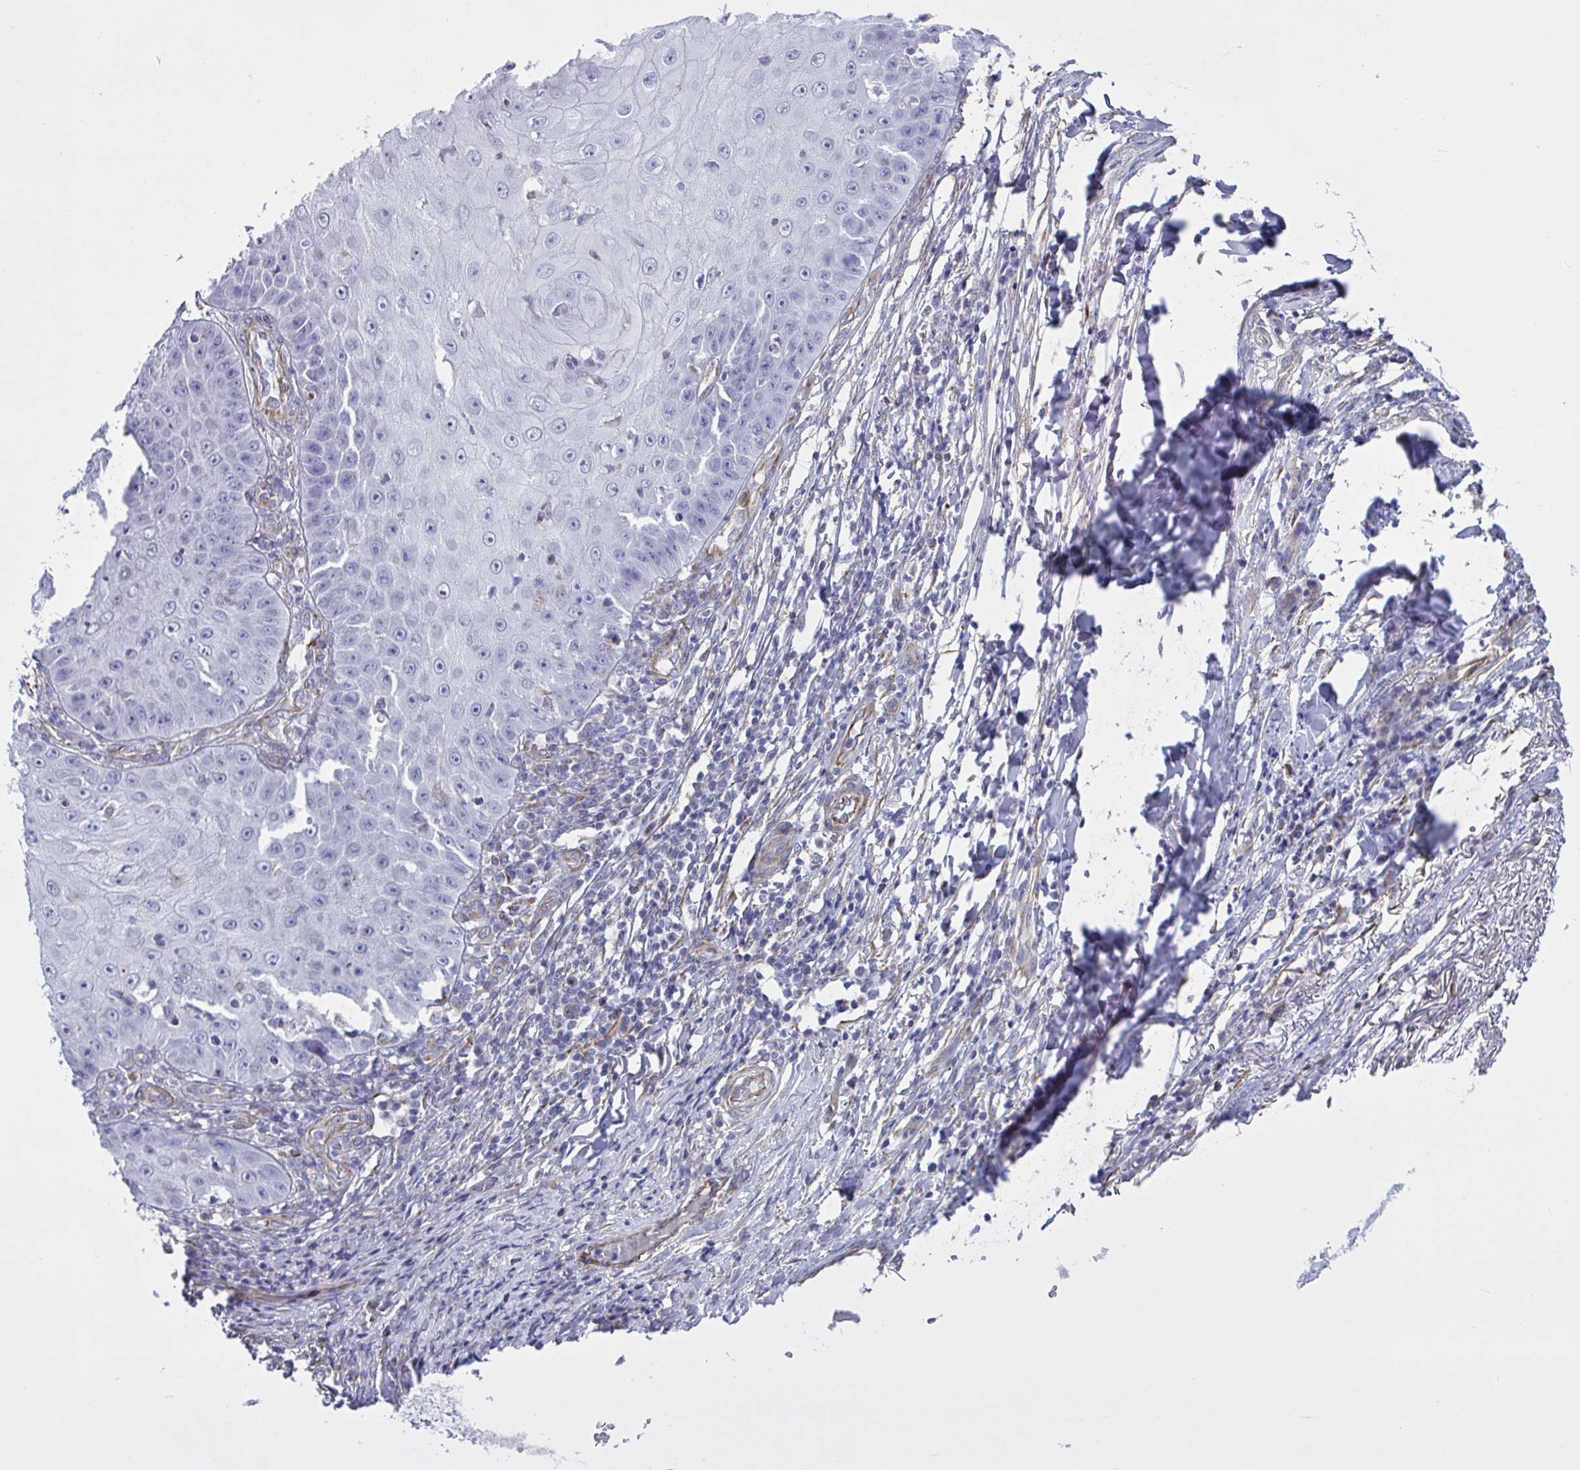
{"staining": {"intensity": "negative", "quantity": "none", "location": "none"}, "tissue": "skin cancer", "cell_type": "Tumor cells", "image_type": "cancer", "snomed": [{"axis": "morphology", "description": "Squamous cell carcinoma, NOS"}, {"axis": "topography", "description": "Skin"}], "caption": "This is an immunohistochemistry image of human squamous cell carcinoma (skin). There is no expression in tumor cells.", "gene": "TMEM86B", "patient": {"sex": "male", "age": 70}}